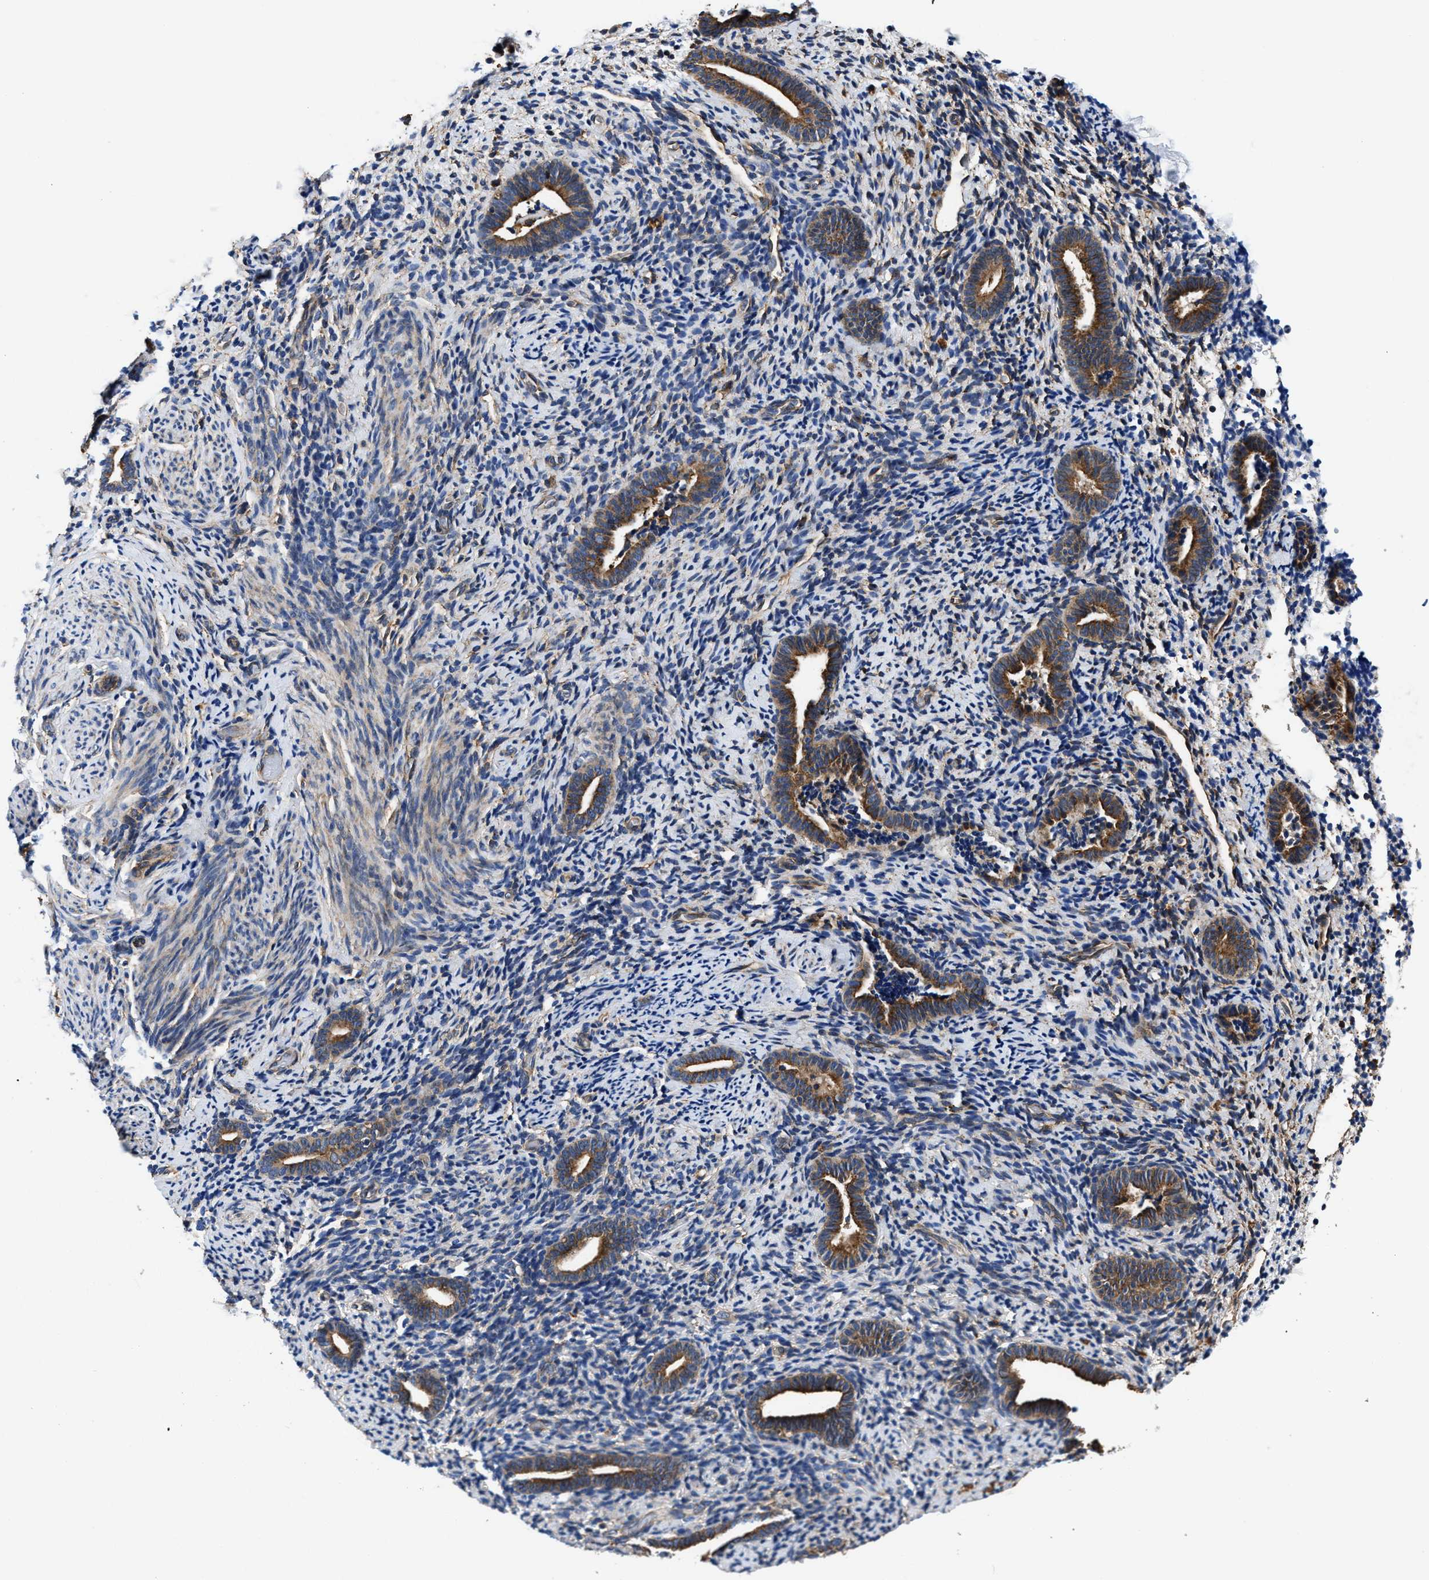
{"staining": {"intensity": "weak", "quantity": "<25%", "location": "cytoplasmic/membranous"}, "tissue": "endometrium", "cell_type": "Cells in endometrial stroma", "image_type": "normal", "snomed": [{"axis": "morphology", "description": "Normal tissue, NOS"}, {"axis": "topography", "description": "Endometrium"}], "caption": "Histopathology image shows no significant protein positivity in cells in endometrial stroma of unremarkable endometrium. (Immunohistochemistry, brightfield microscopy, high magnification).", "gene": "PPP1R9B", "patient": {"sex": "female", "age": 51}}